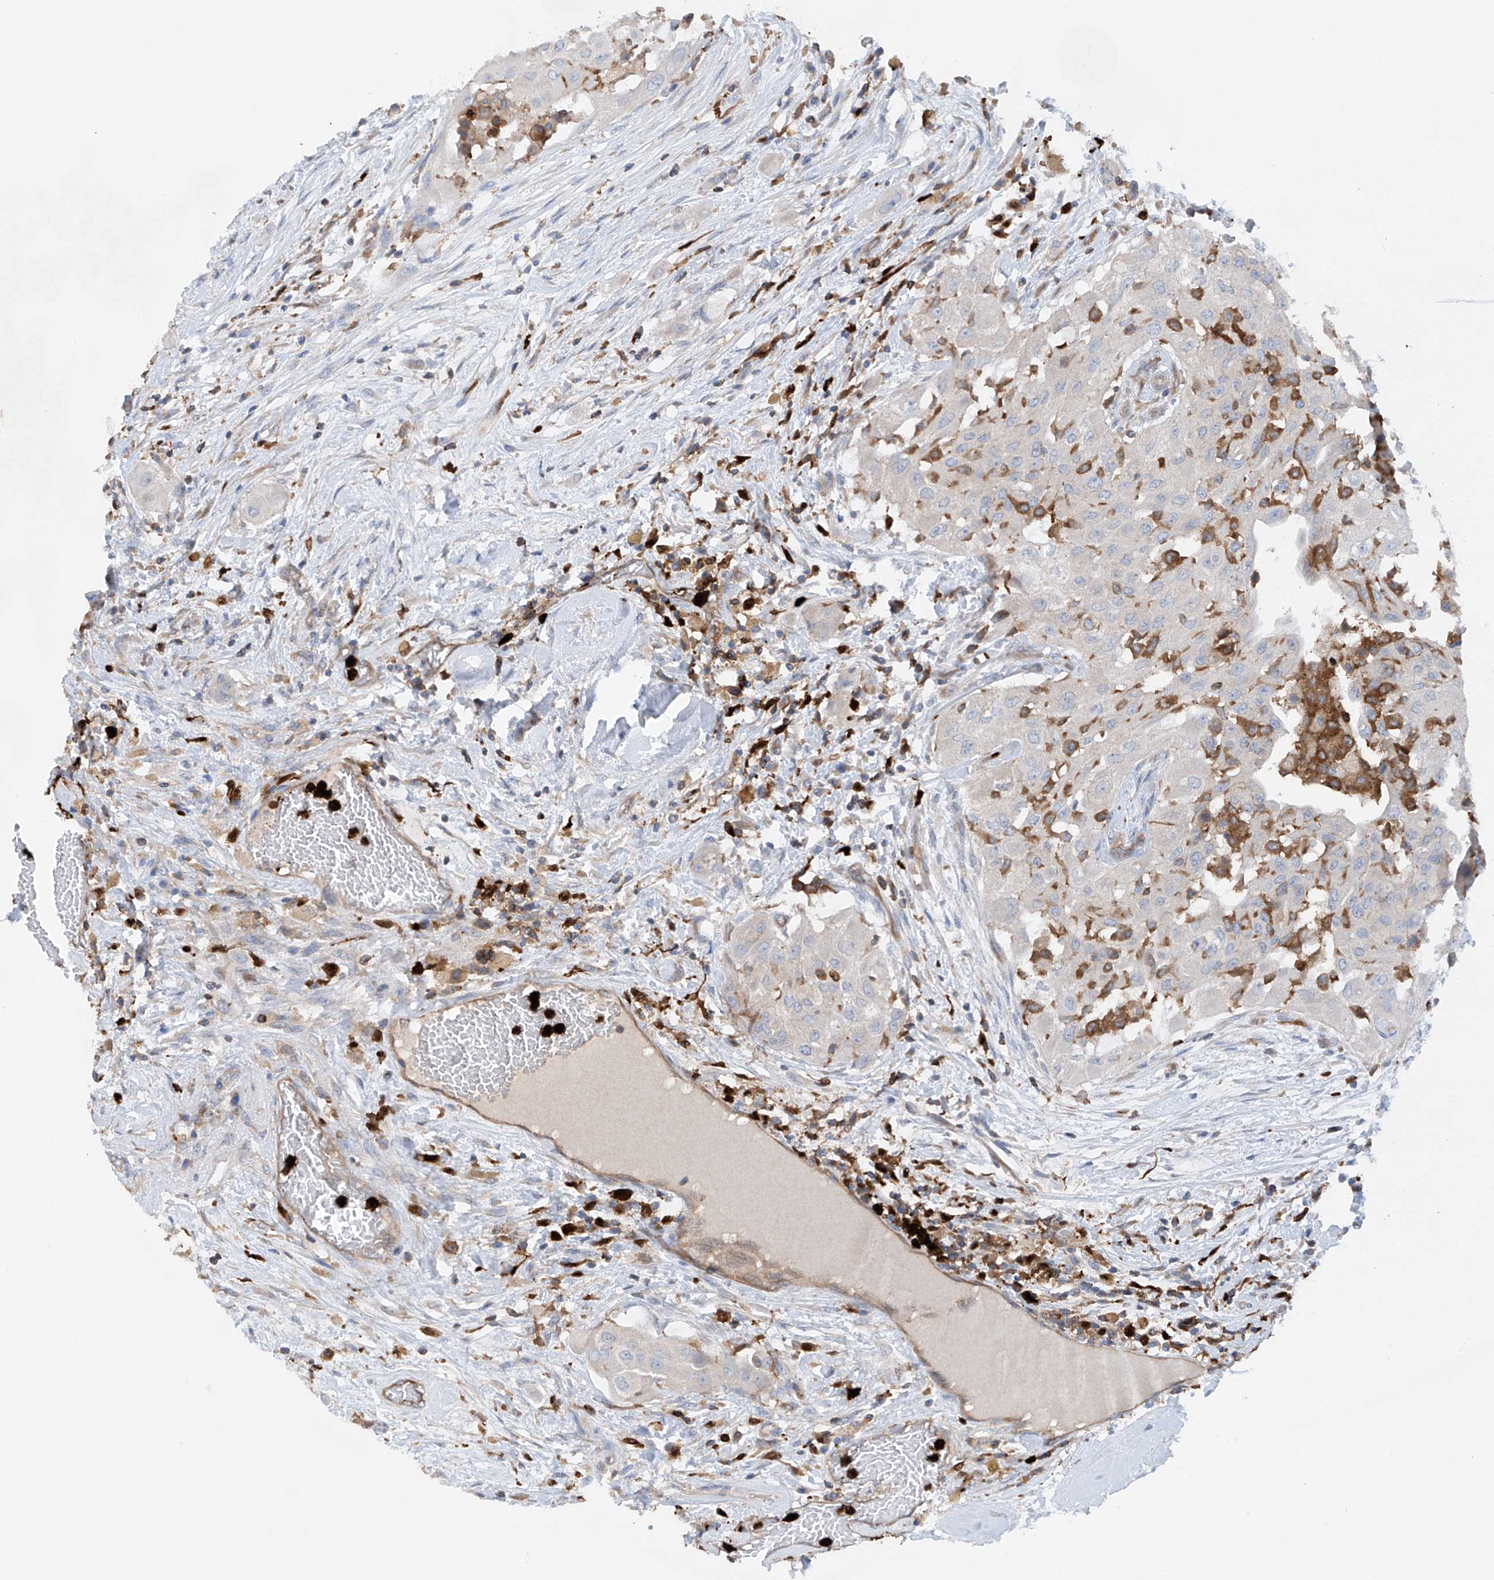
{"staining": {"intensity": "negative", "quantity": "none", "location": "none"}, "tissue": "thyroid cancer", "cell_type": "Tumor cells", "image_type": "cancer", "snomed": [{"axis": "morphology", "description": "Papillary adenocarcinoma, NOS"}, {"axis": "topography", "description": "Thyroid gland"}], "caption": "The immunohistochemistry histopathology image has no significant expression in tumor cells of thyroid papillary adenocarcinoma tissue. (DAB IHC with hematoxylin counter stain).", "gene": "PHACTR2", "patient": {"sex": "female", "age": 59}}